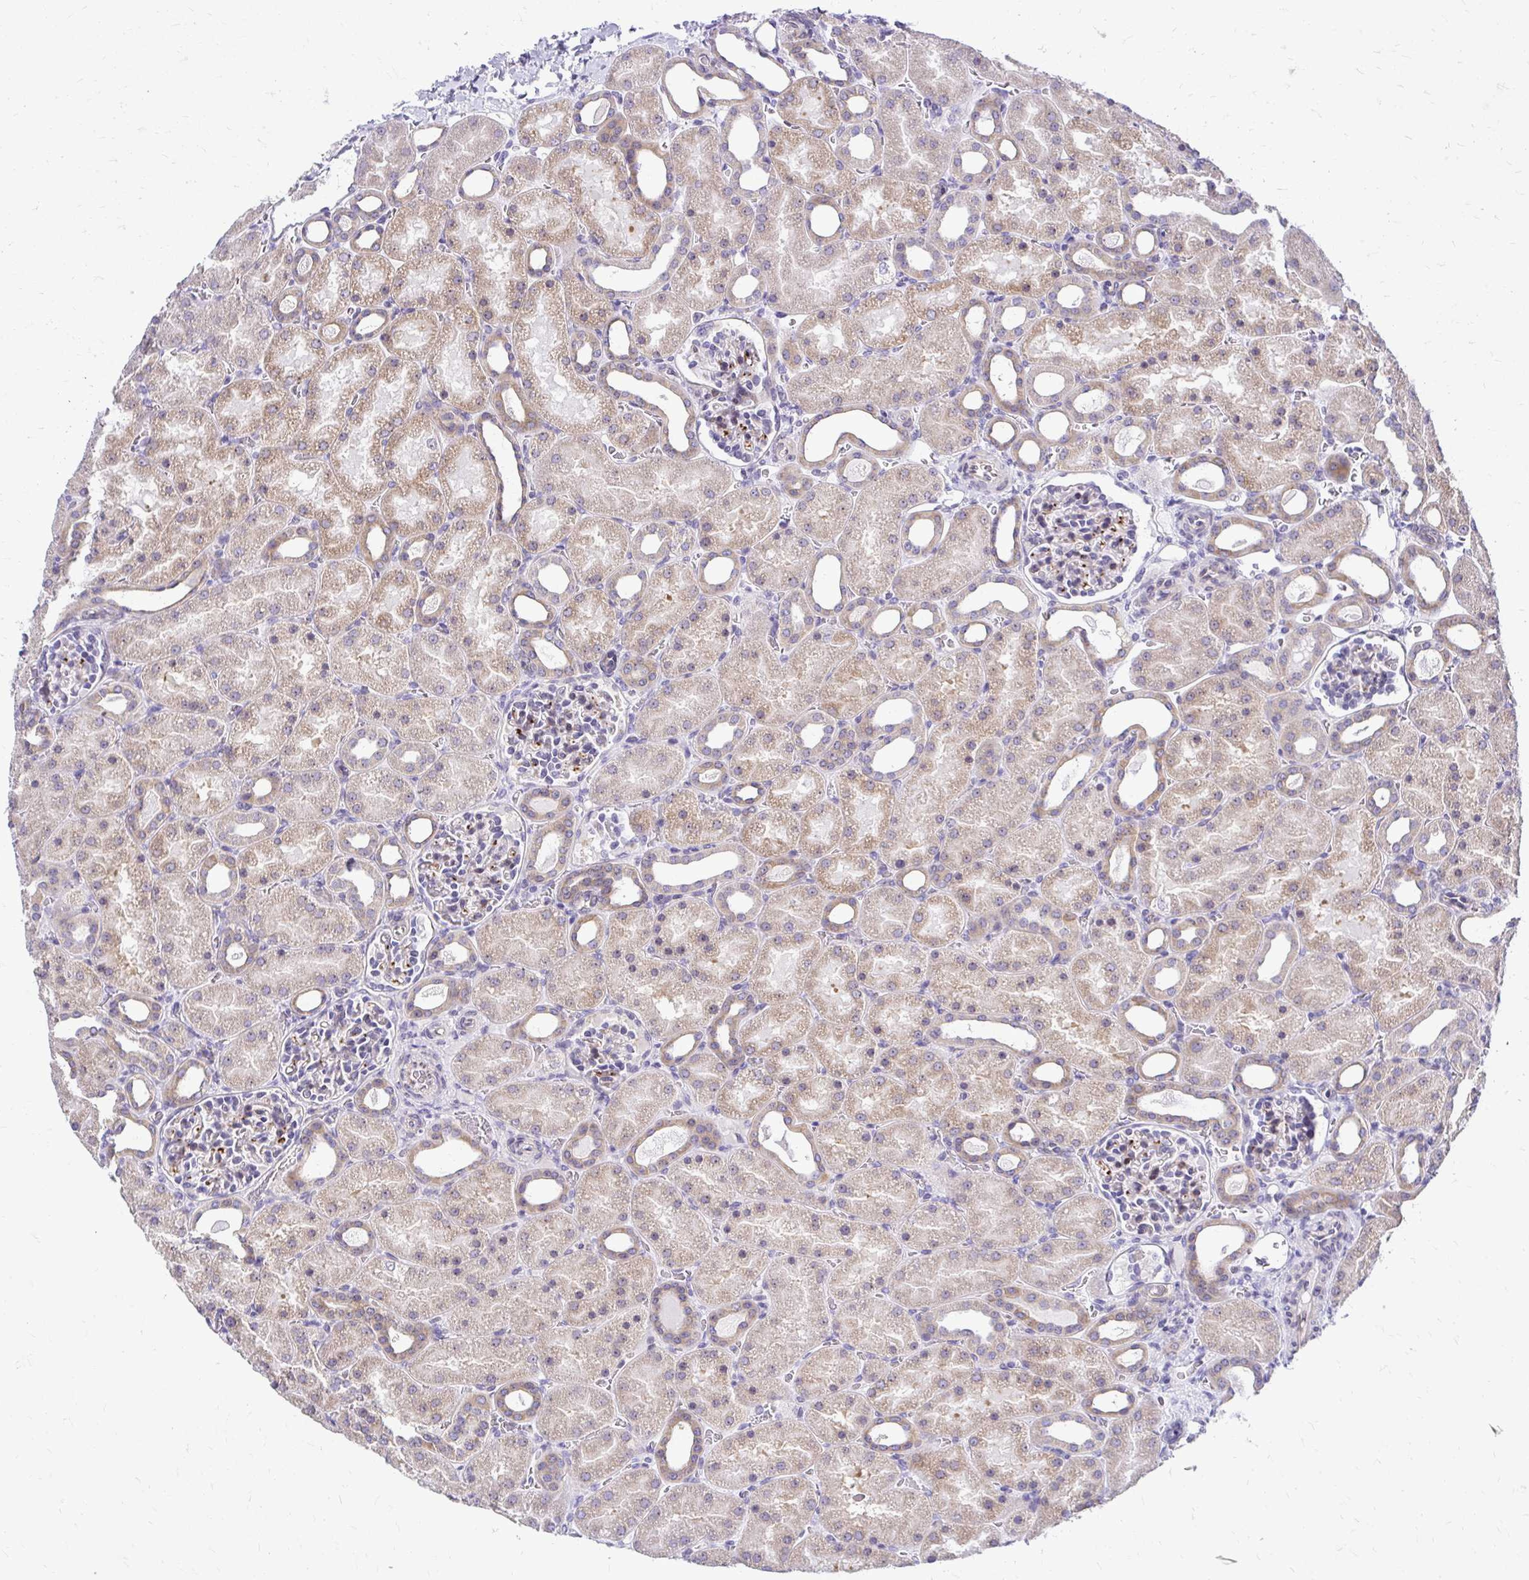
{"staining": {"intensity": "weak", "quantity": "<25%", "location": "cytoplasmic/membranous"}, "tissue": "kidney", "cell_type": "Cells in glomeruli", "image_type": "normal", "snomed": [{"axis": "morphology", "description": "Normal tissue, NOS"}, {"axis": "topography", "description": "Kidney"}], "caption": "An IHC image of benign kidney is shown. There is no staining in cells in glomeruli of kidney.", "gene": "NIFK", "patient": {"sex": "male", "age": 2}}